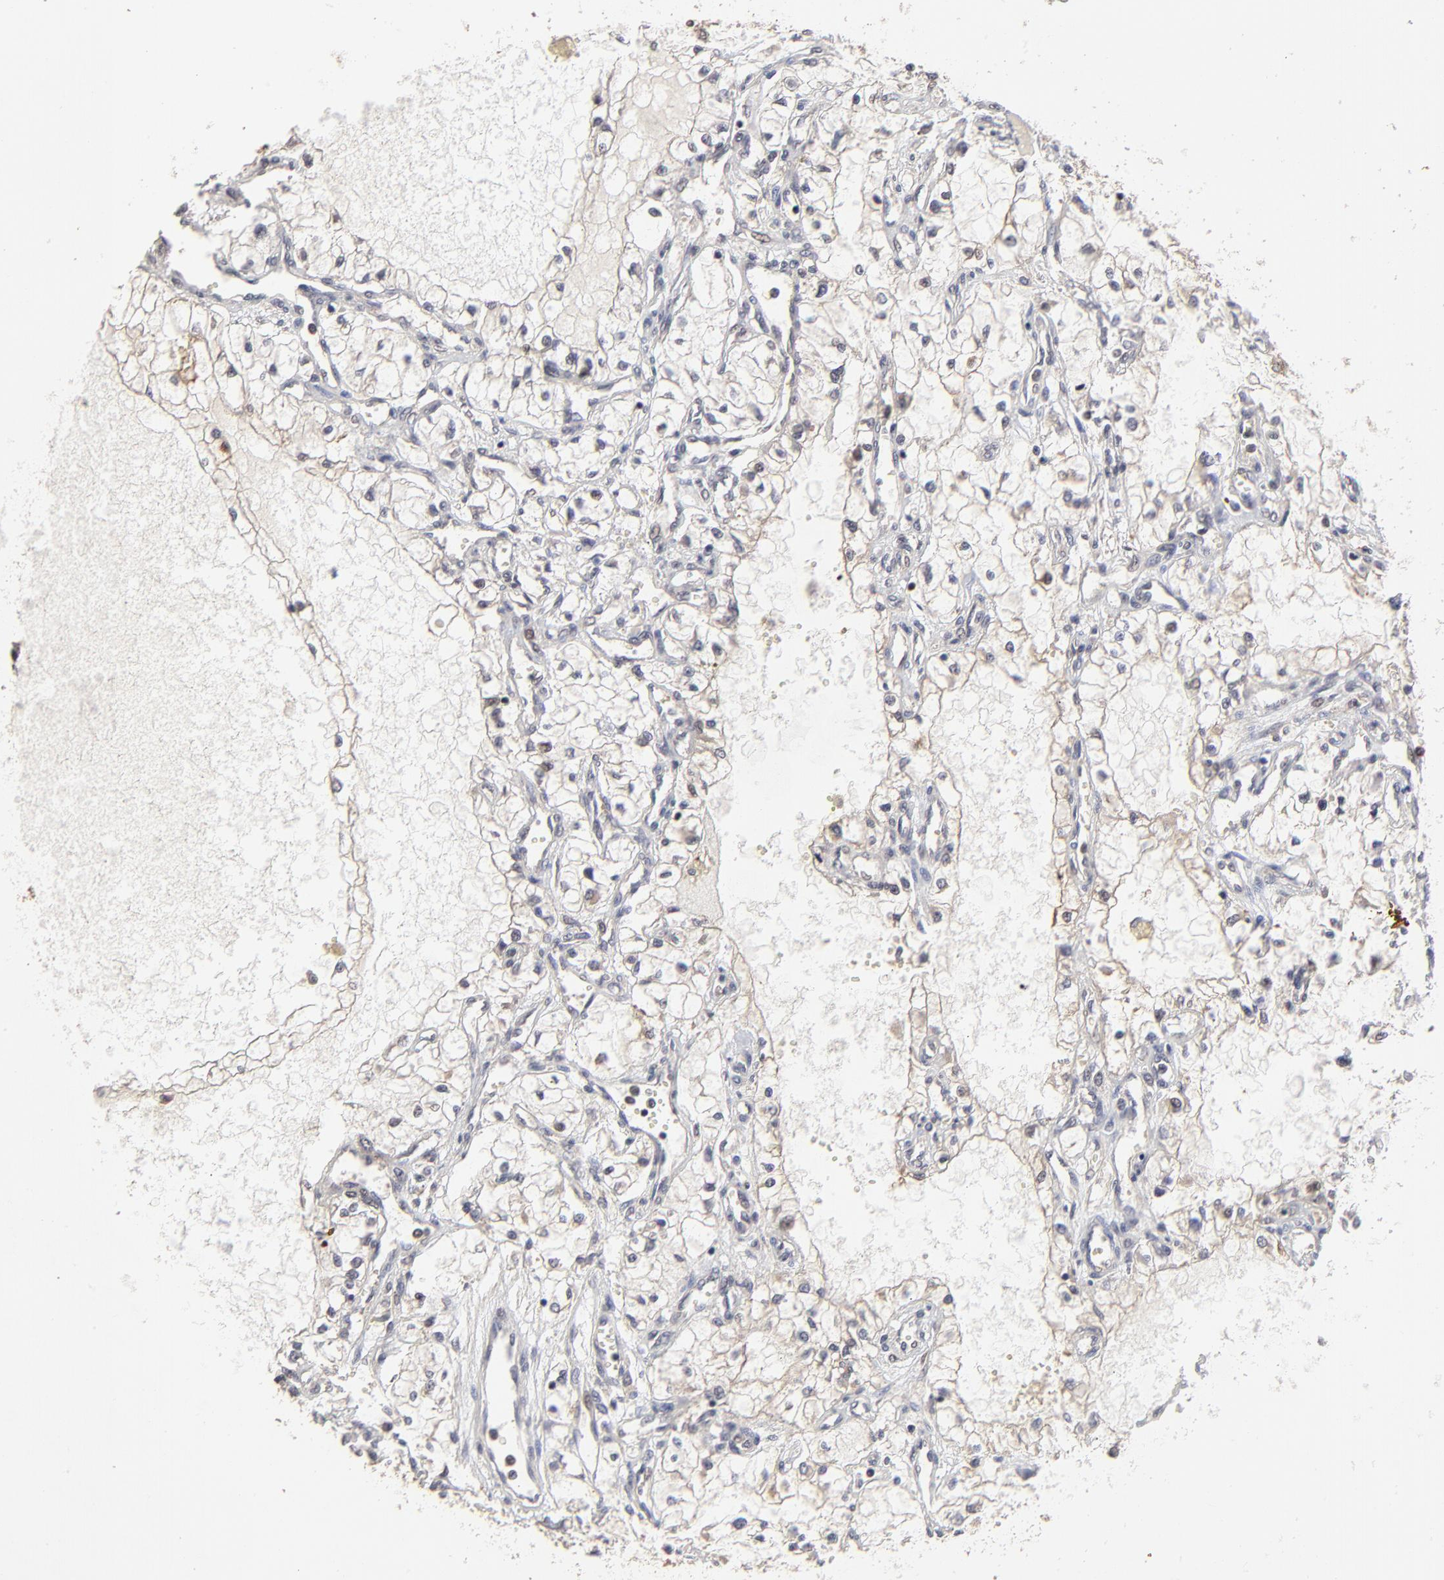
{"staining": {"intensity": "weak", "quantity": "<25%", "location": "cytoplasmic/membranous"}, "tissue": "renal cancer", "cell_type": "Tumor cells", "image_type": "cancer", "snomed": [{"axis": "morphology", "description": "Adenocarcinoma, NOS"}, {"axis": "topography", "description": "Kidney"}], "caption": "IHC micrograph of human renal adenocarcinoma stained for a protein (brown), which demonstrates no positivity in tumor cells. (IHC, brightfield microscopy, high magnification).", "gene": "FRMD8", "patient": {"sex": "male", "age": 61}}